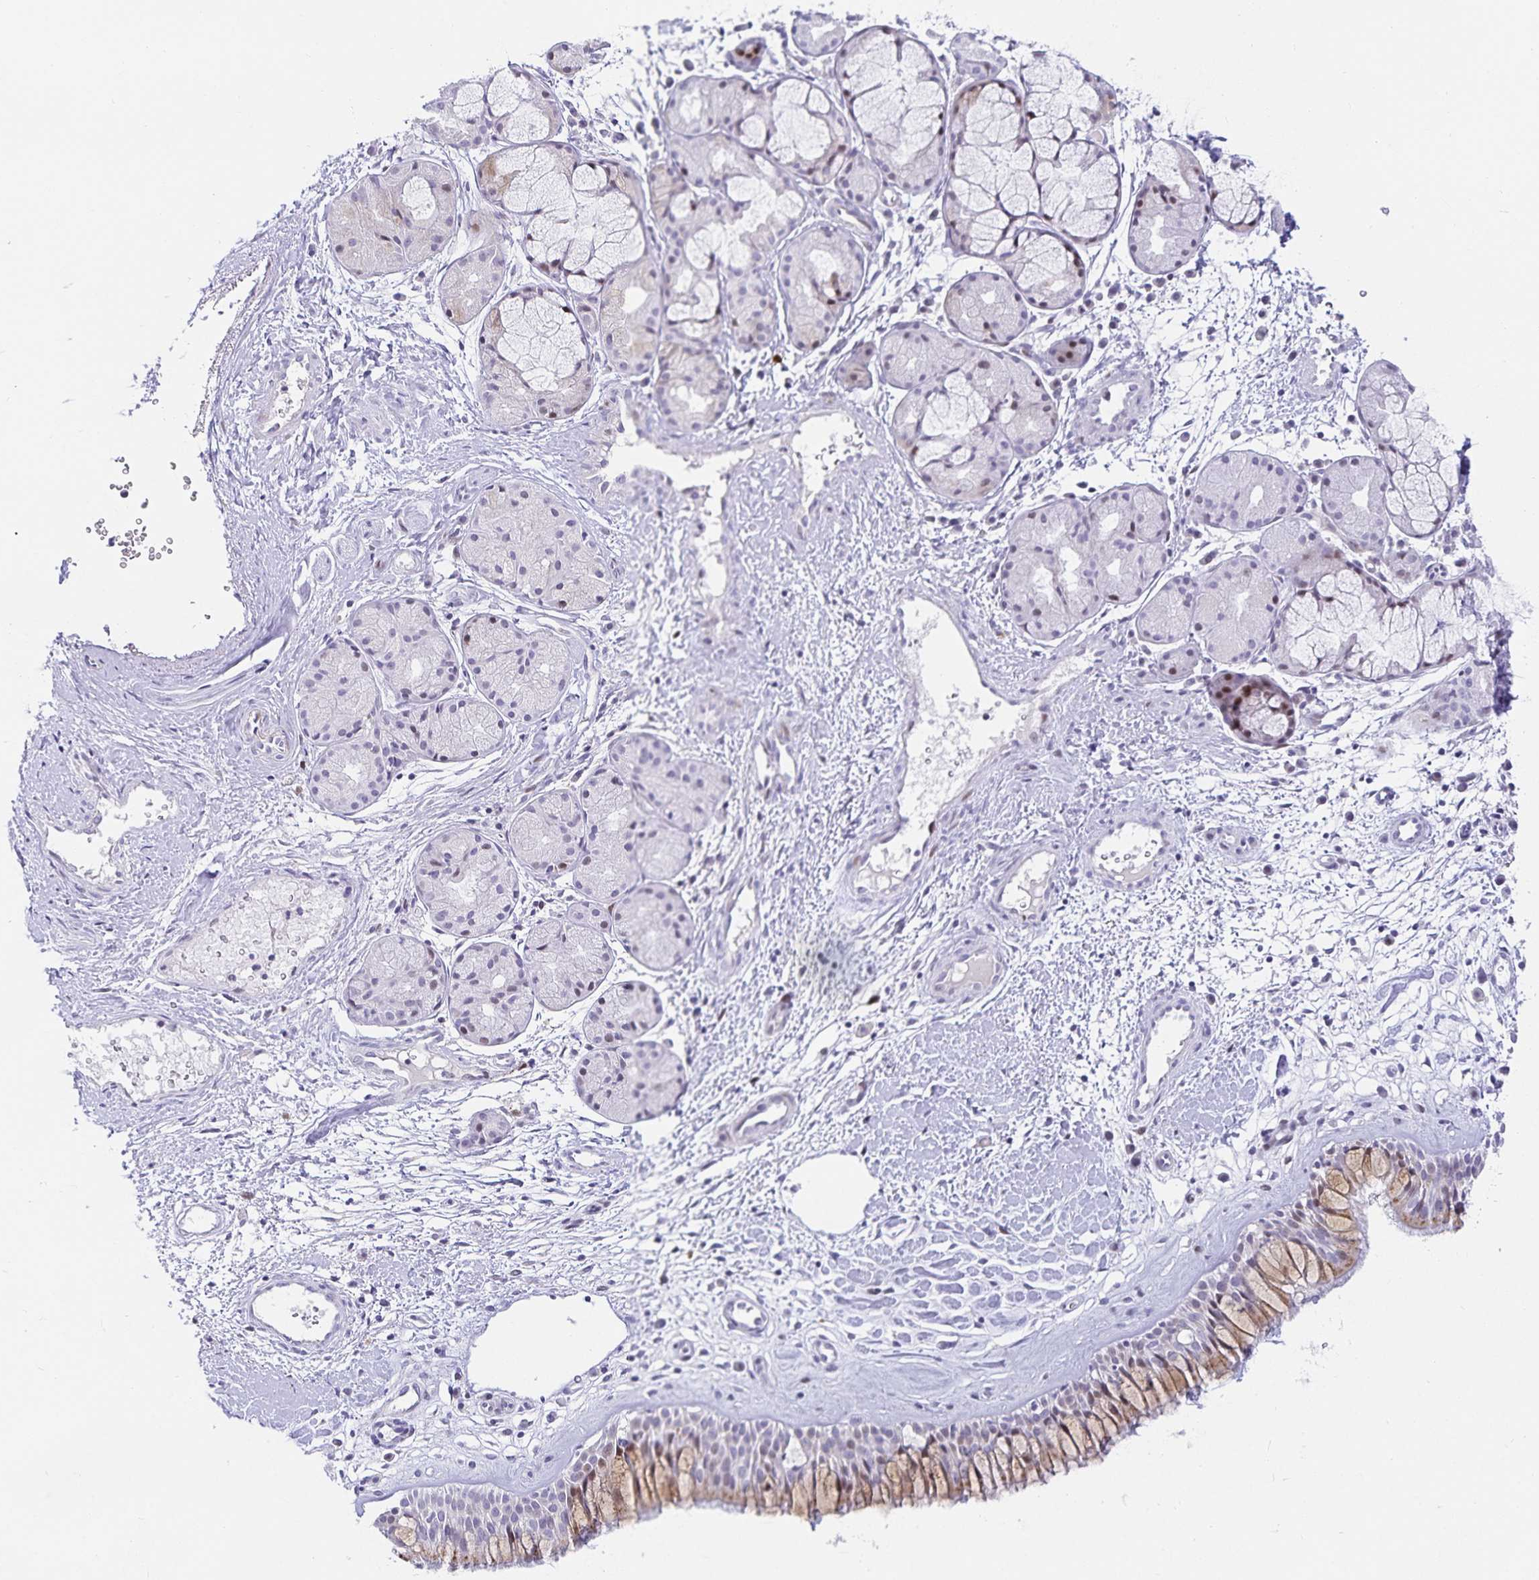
{"staining": {"intensity": "weak", "quantity": "25%-75%", "location": "cytoplasmic/membranous"}, "tissue": "nasopharynx", "cell_type": "Respiratory epithelial cells", "image_type": "normal", "snomed": [{"axis": "morphology", "description": "Normal tissue, NOS"}, {"axis": "topography", "description": "Nasopharynx"}], "caption": "Immunohistochemistry photomicrograph of normal nasopharynx: human nasopharynx stained using immunohistochemistry (IHC) exhibits low levels of weak protein expression localized specifically in the cytoplasmic/membranous of respiratory epithelial cells, appearing as a cytoplasmic/membranous brown color.", "gene": "KBTBD13", "patient": {"sex": "male", "age": 65}}